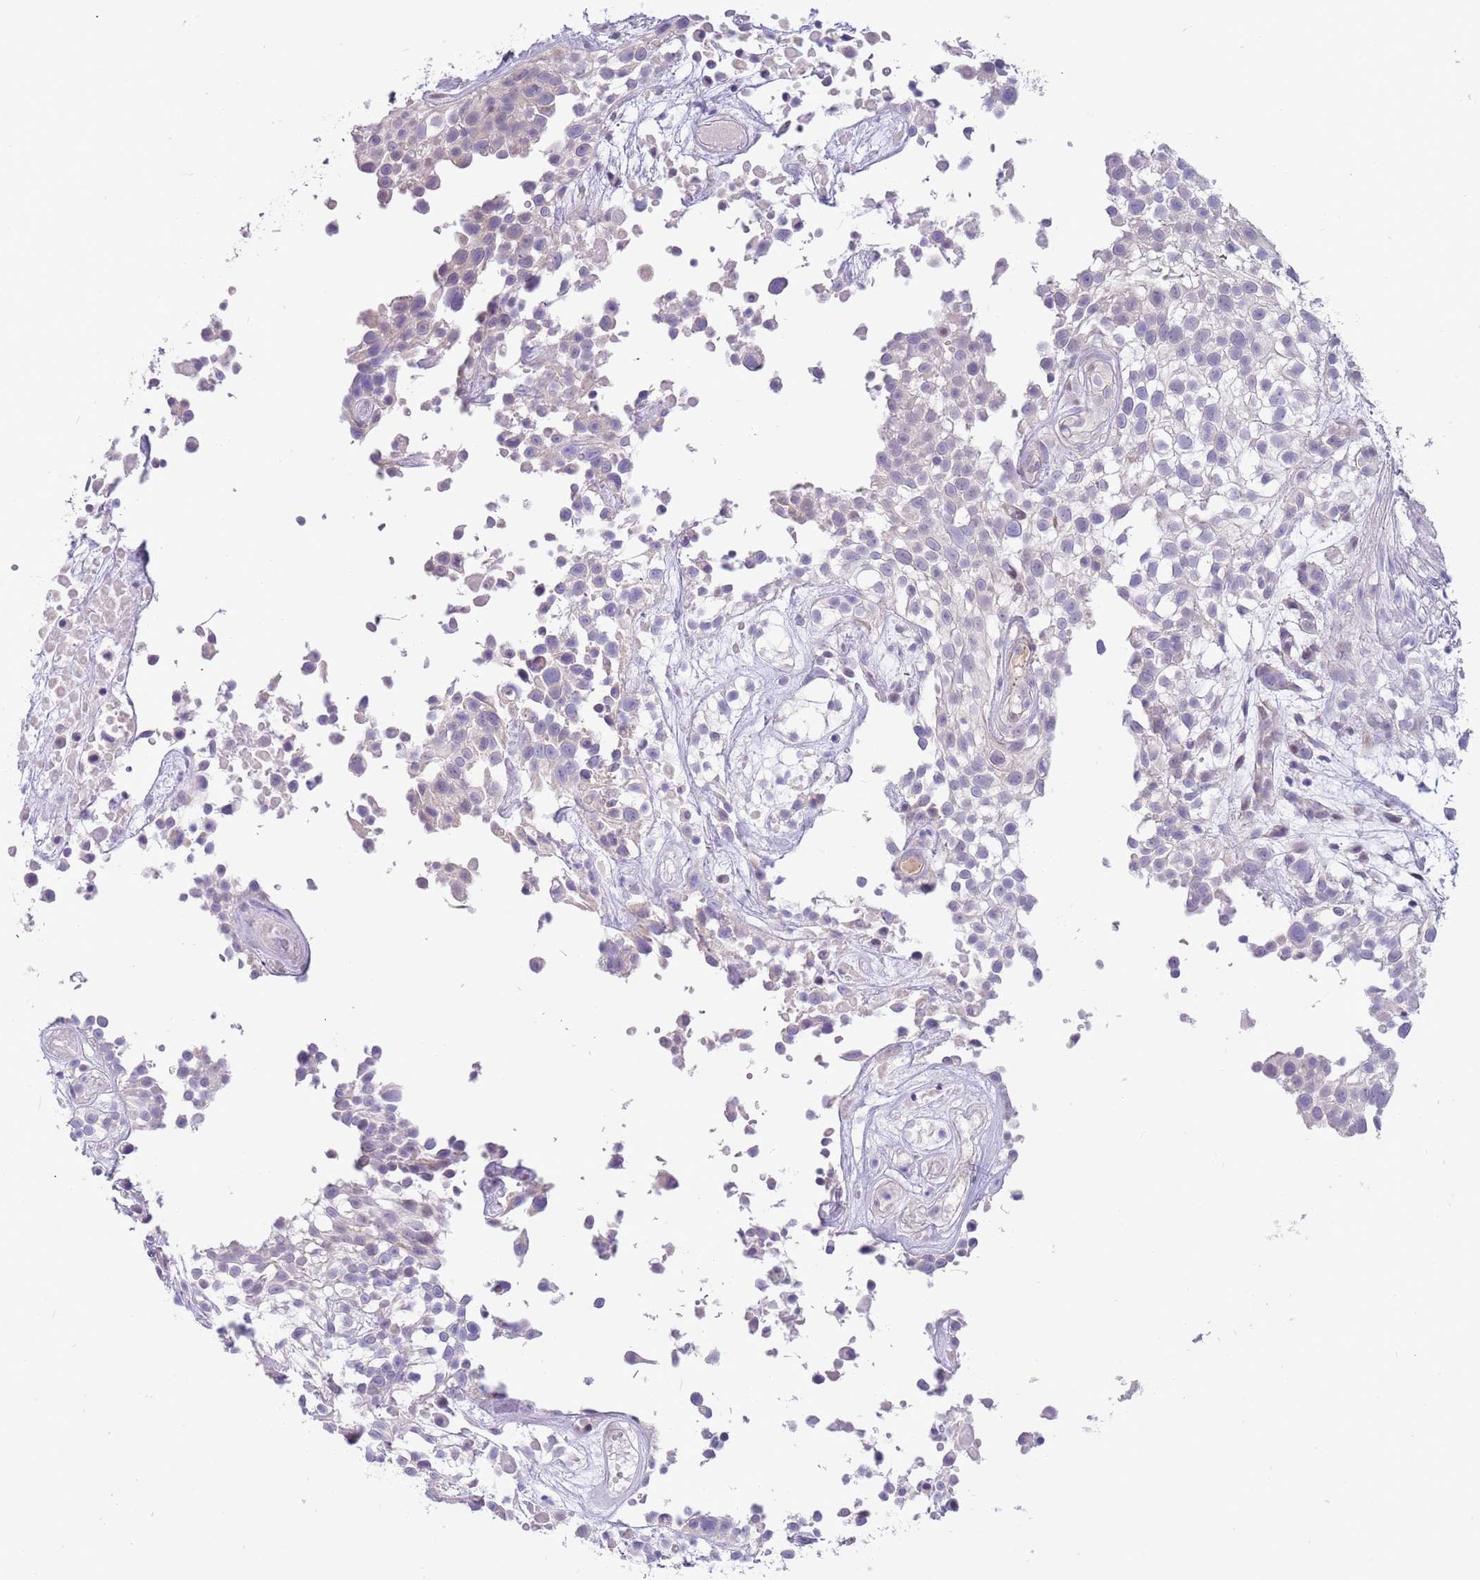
{"staining": {"intensity": "negative", "quantity": "none", "location": "none"}, "tissue": "urothelial cancer", "cell_type": "Tumor cells", "image_type": "cancer", "snomed": [{"axis": "morphology", "description": "Urothelial carcinoma, High grade"}, {"axis": "topography", "description": "Urinary bladder"}], "caption": "A micrograph of human high-grade urothelial carcinoma is negative for staining in tumor cells. (IHC, brightfield microscopy, high magnification).", "gene": "CABYR", "patient": {"sex": "male", "age": 56}}